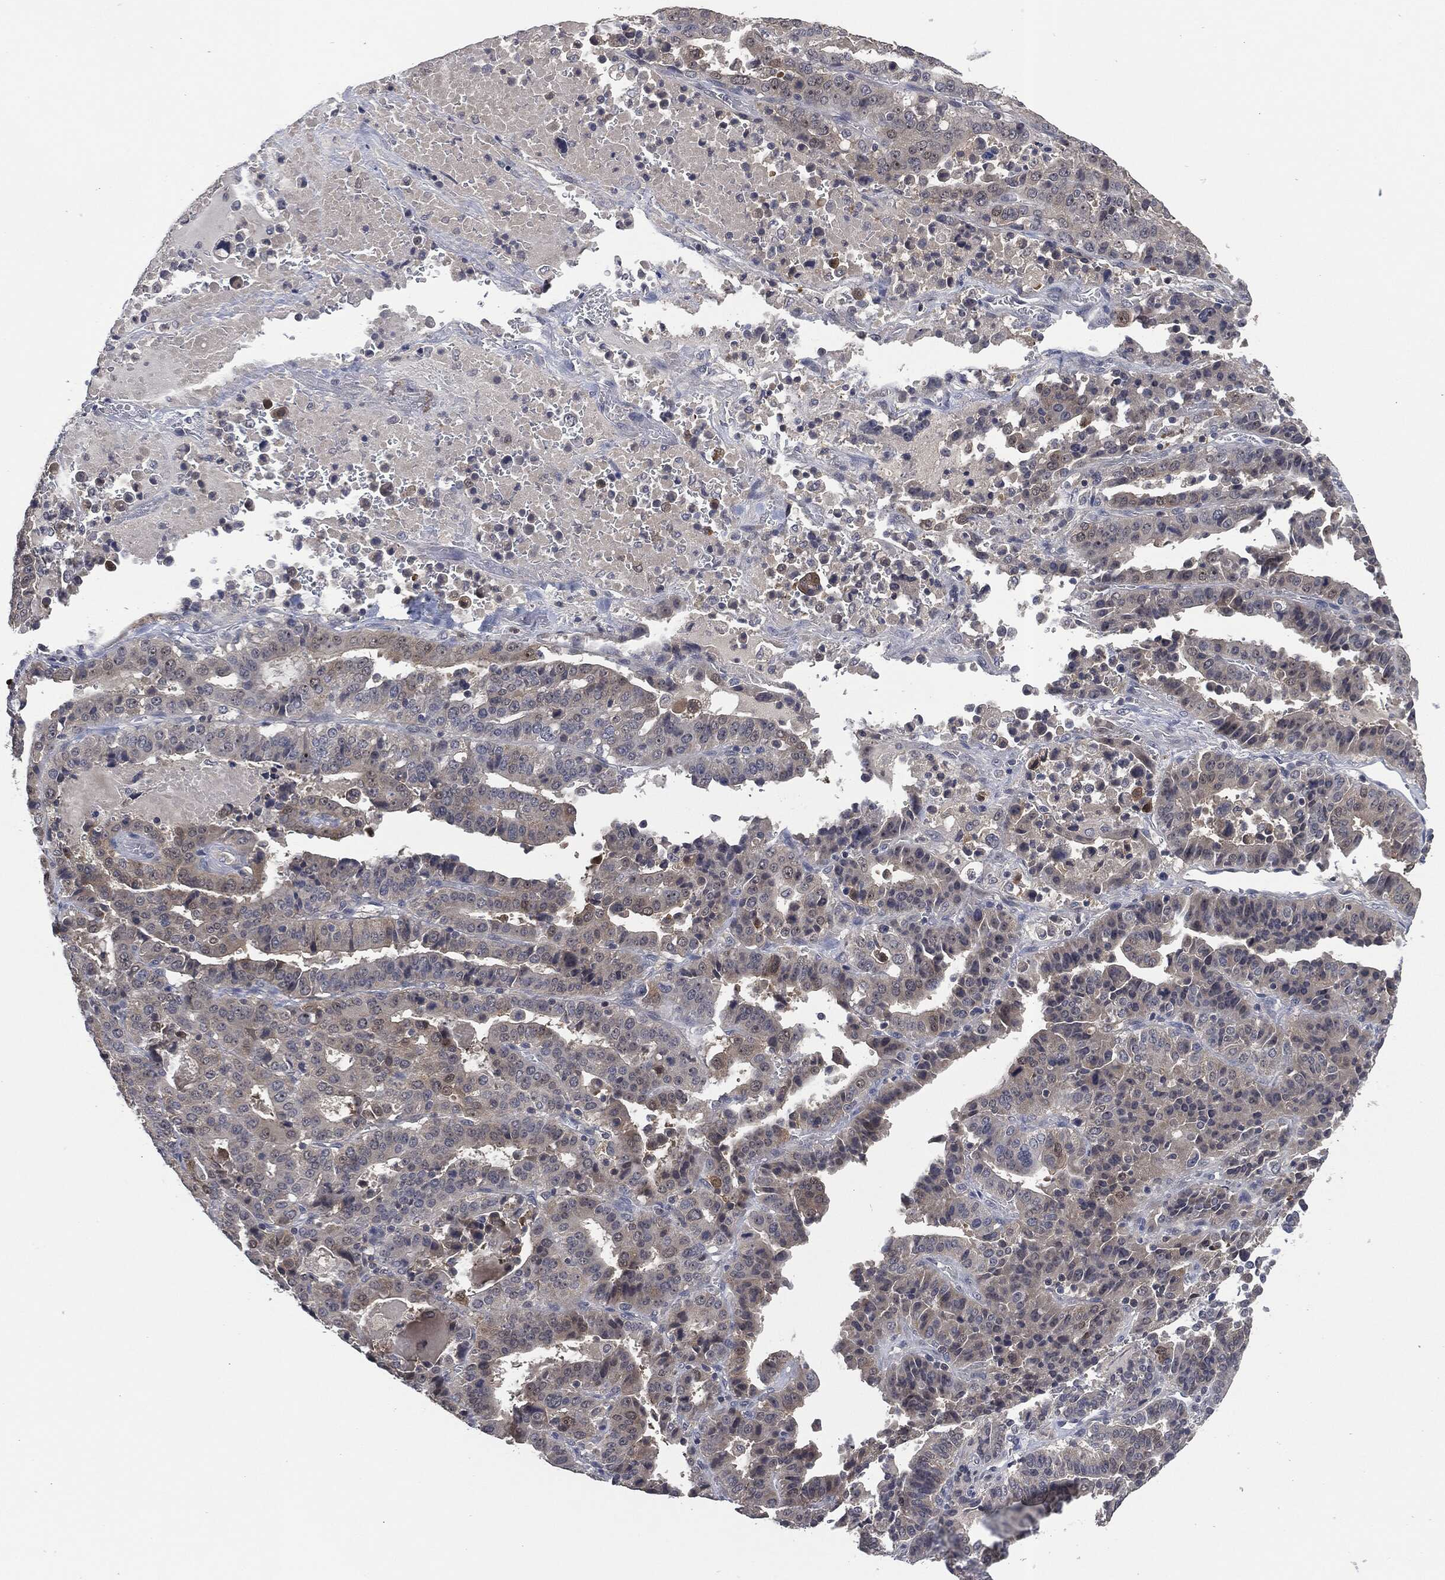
{"staining": {"intensity": "weak", "quantity": "<25%", "location": "cytoplasmic/membranous"}, "tissue": "stomach cancer", "cell_type": "Tumor cells", "image_type": "cancer", "snomed": [{"axis": "morphology", "description": "Adenocarcinoma, NOS"}, {"axis": "topography", "description": "Stomach"}], "caption": "Immunohistochemistry (IHC) of human stomach cancer (adenocarcinoma) shows no staining in tumor cells.", "gene": "IL1RN", "patient": {"sex": "male", "age": 48}}